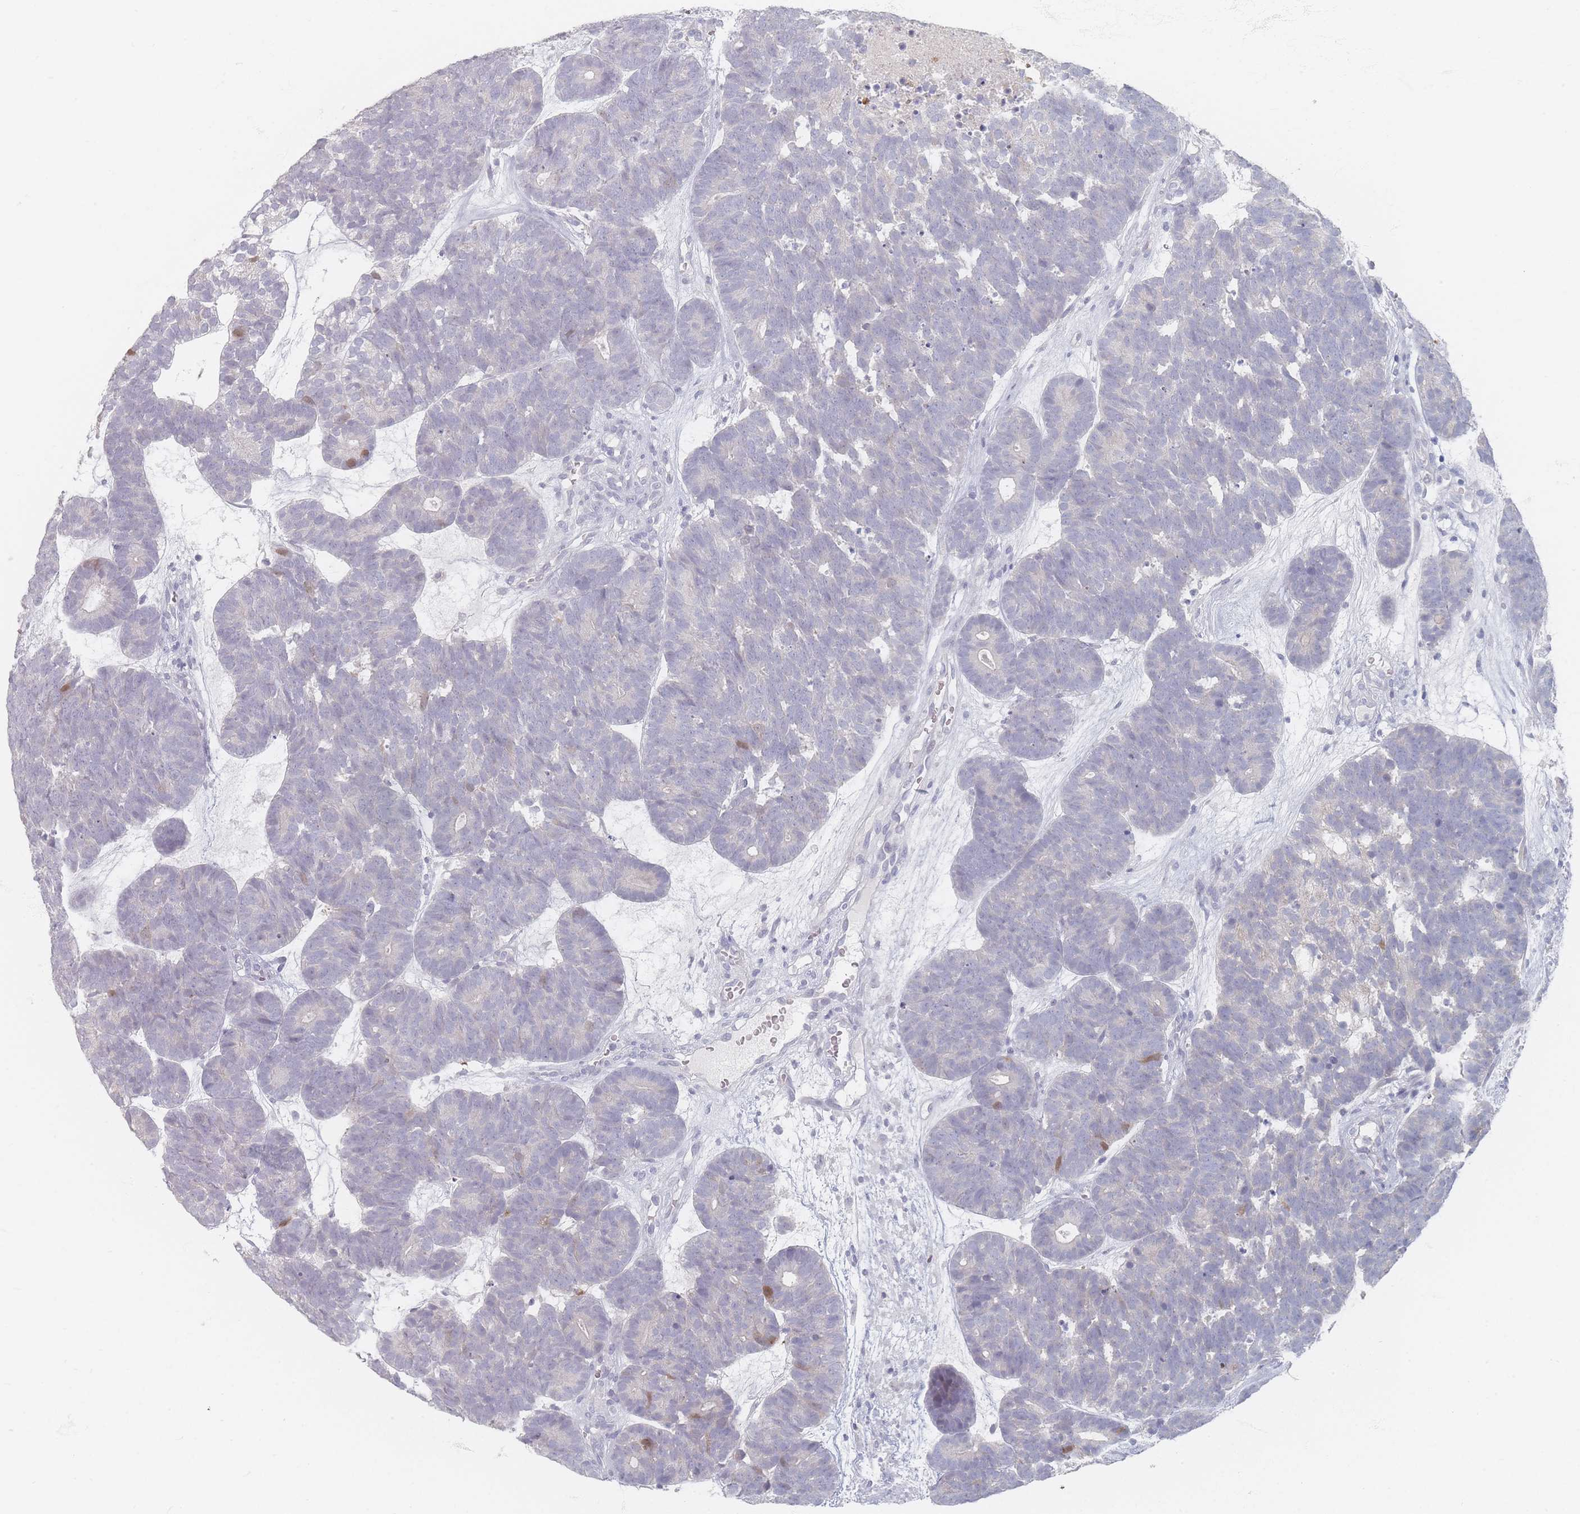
{"staining": {"intensity": "negative", "quantity": "none", "location": "none"}, "tissue": "head and neck cancer", "cell_type": "Tumor cells", "image_type": "cancer", "snomed": [{"axis": "morphology", "description": "Adenocarcinoma, NOS"}, {"axis": "topography", "description": "Head-Neck"}], "caption": "IHC of human adenocarcinoma (head and neck) reveals no expression in tumor cells.", "gene": "CD37", "patient": {"sex": "female", "age": 81}}